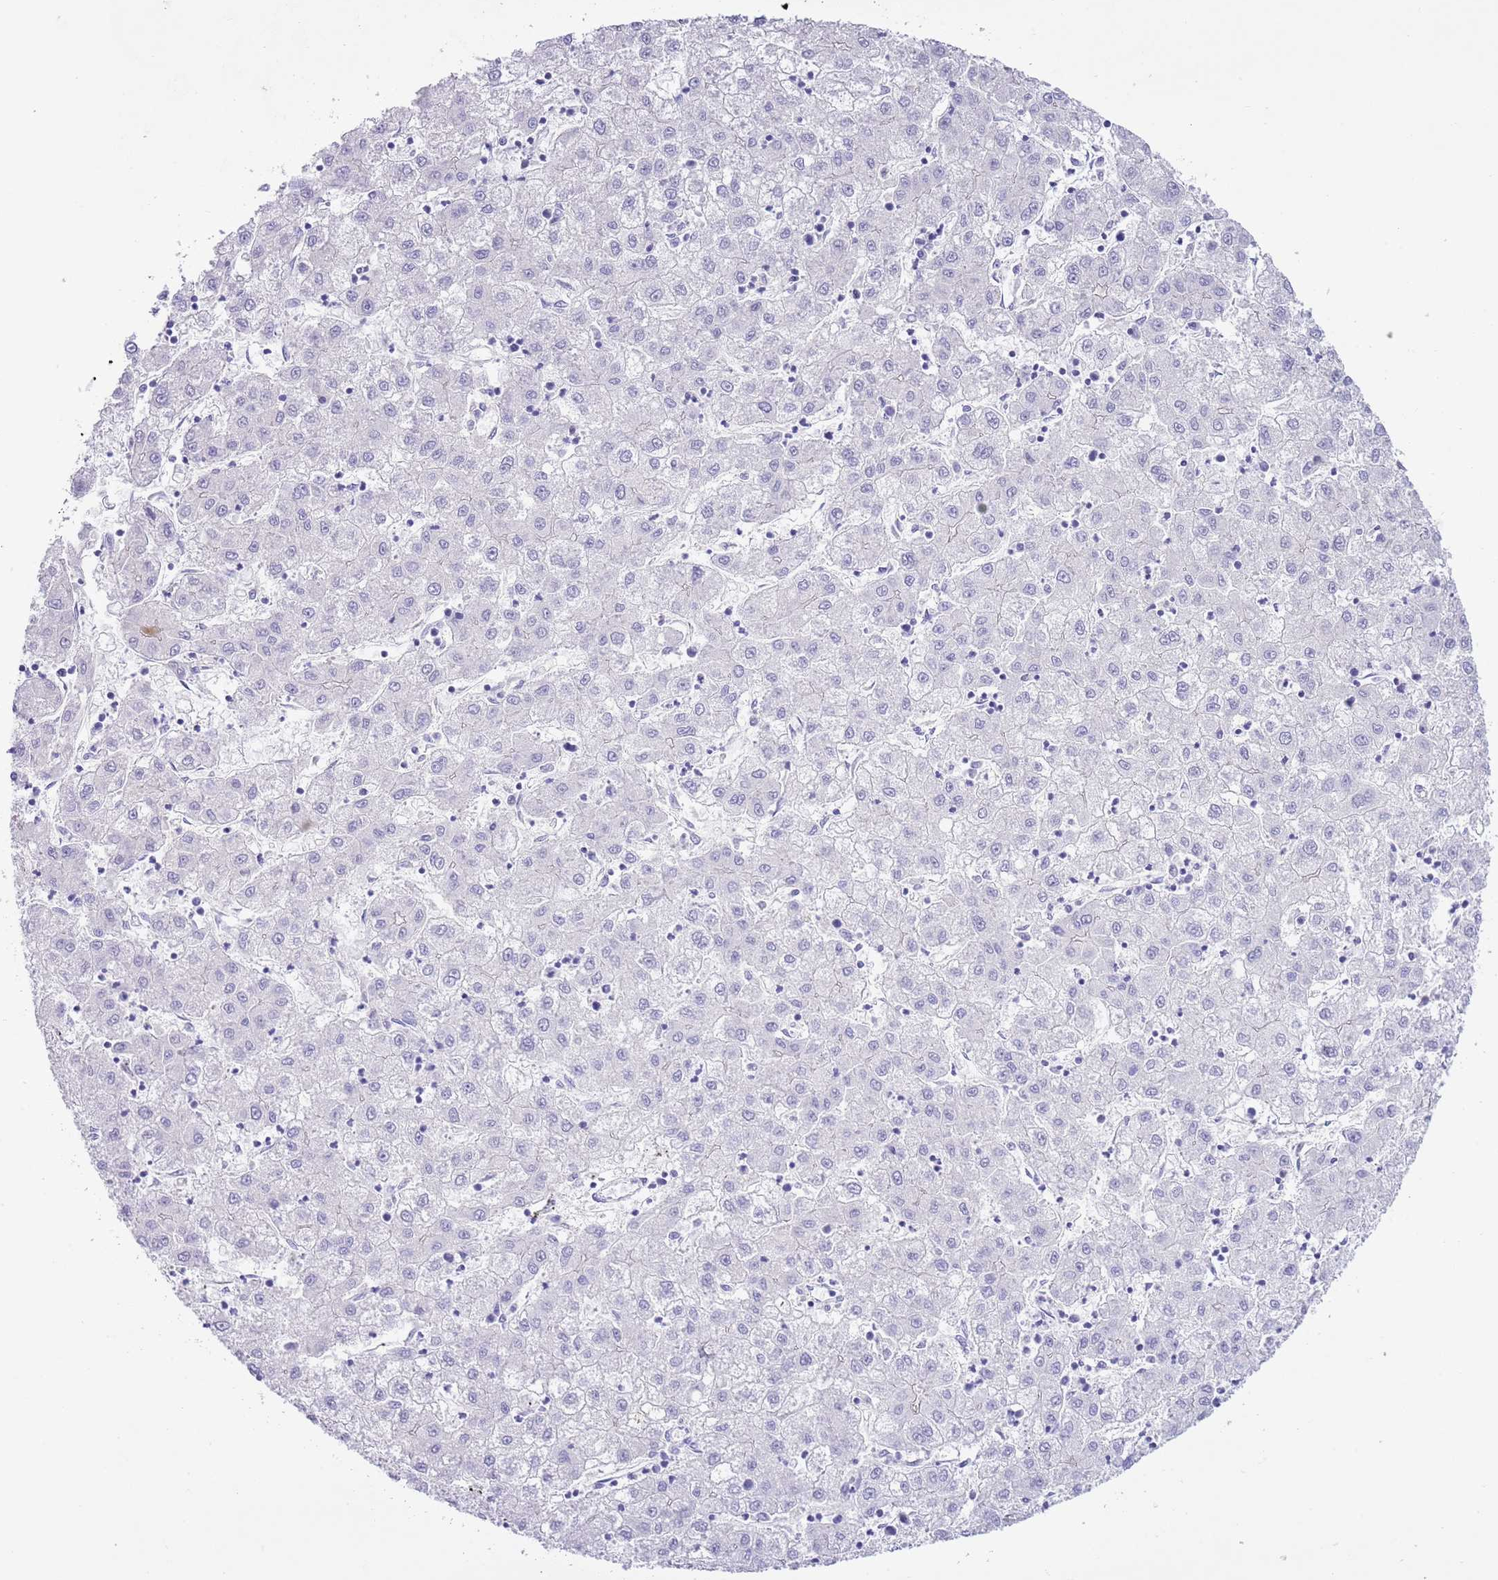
{"staining": {"intensity": "negative", "quantity": "none", "location": "none"}, "tissue": "liver cancer", "cell_type": "Tumor cells", "image_type": "cancer", "snomed": [{"axis": "morphology", "description": "Carcinoma, Hepatocellular, NOS"}, {"axis": "topography", "description": "Liver"}], "caption": "This is a photomicrograph of immunohistochemistry (IHC) staining of hepatocellular carcinoma (liver), which shows no positivity in tumor cells. (DAB (3,3'-diaminobenzidine) immunohistochemistry (IHC), high magnification).", "gene": "CLEC2A", "patient": {"sex": "male", "age": 72}}